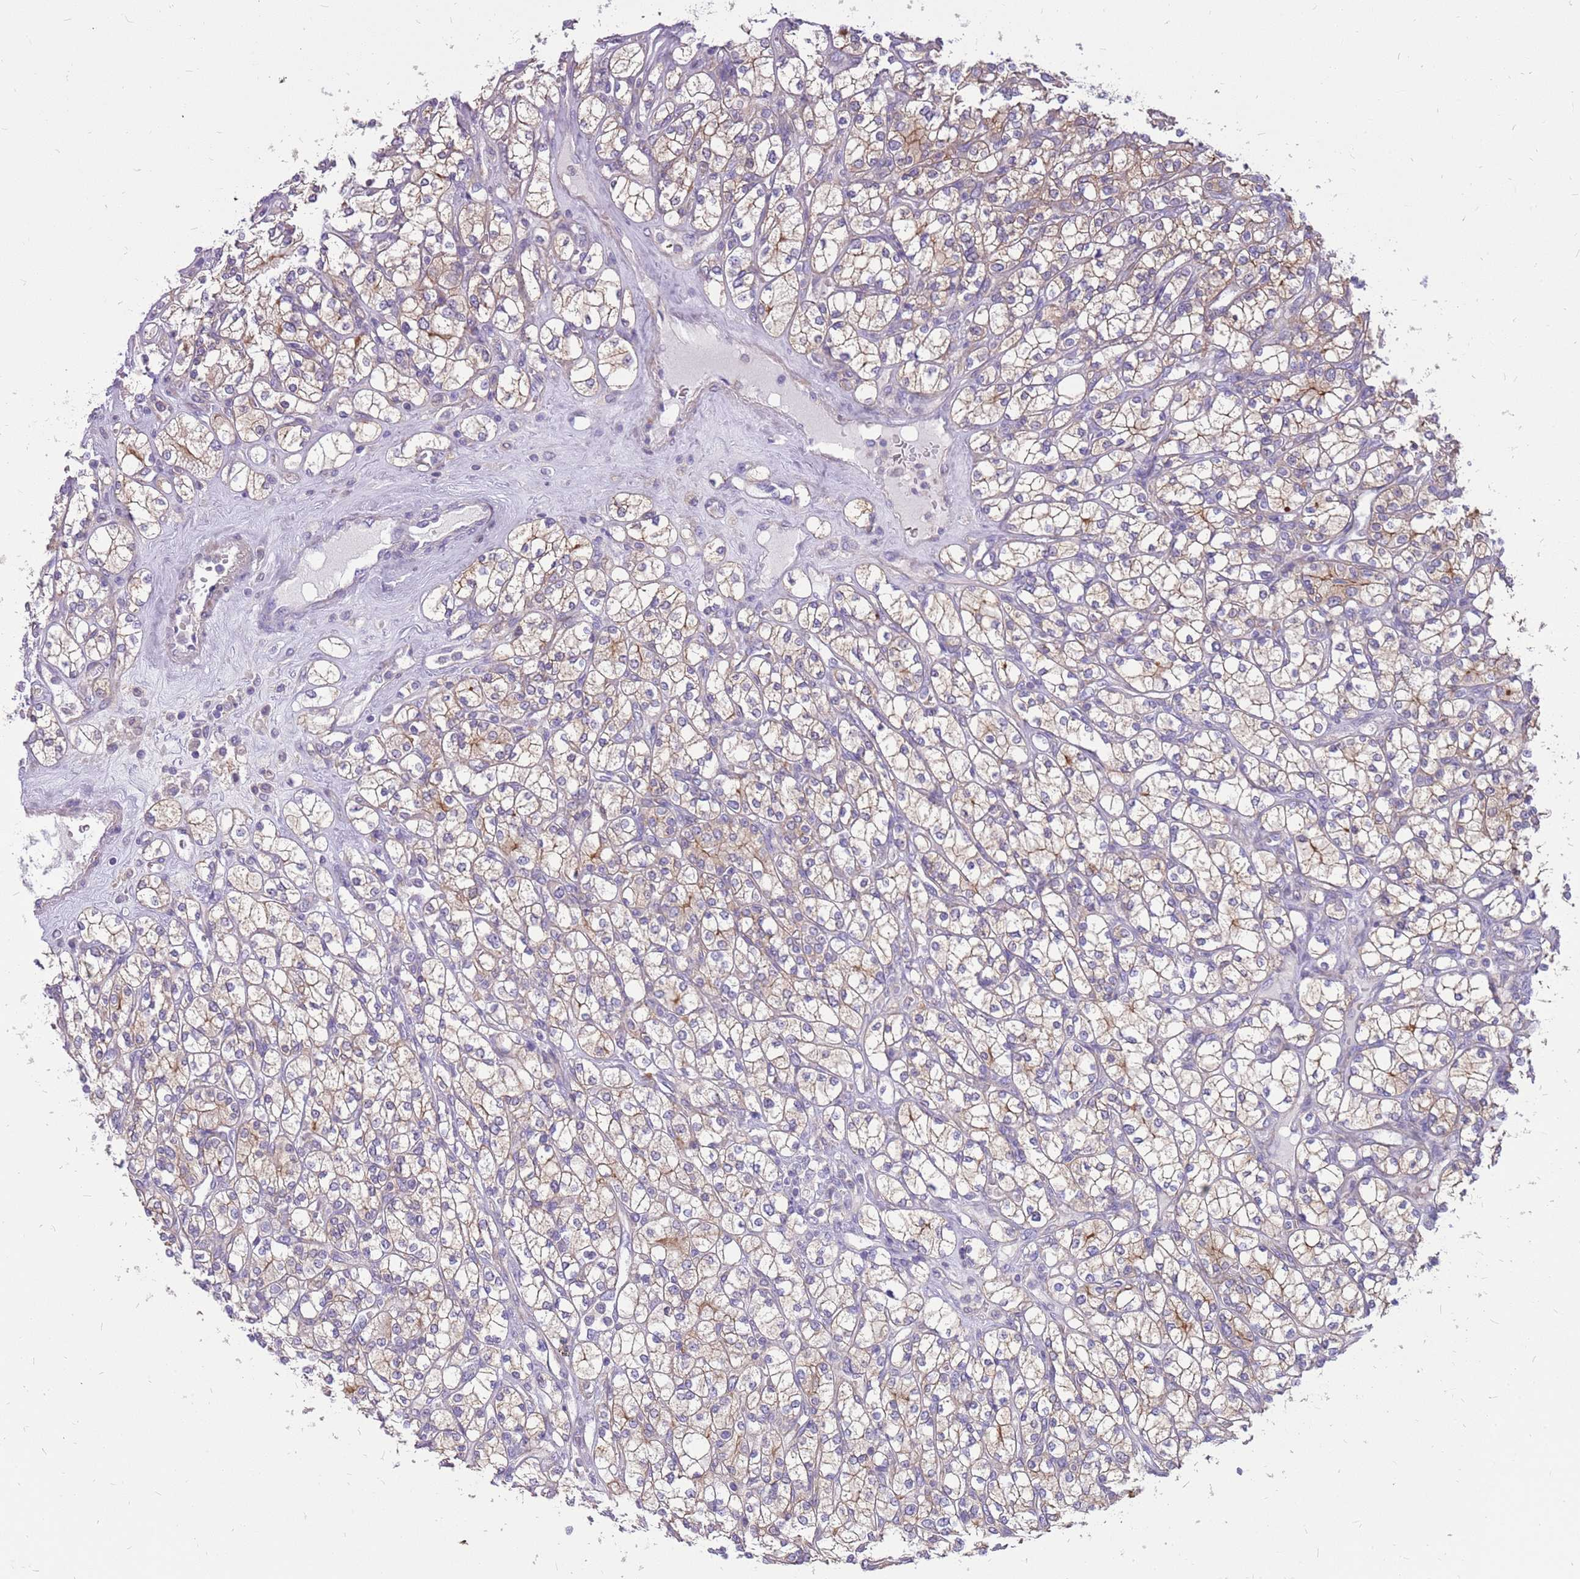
{"staining": {"intensity": "weak", "quantity": ">75%", "location": "cytoplasmic/membranous"}, "tissue": "renal cancer", "cell_type": "Tumor cells", "image_type": "cancer", "snomed": [{"axis": "morphology", "description": "Adenocarcinoma, NOS"}, {"axis": "topography", "description": "Kidney"}], "caption": "IHC micrograph of adenocarcinoma (renal) stained for a protein (brown), which exhibits low levels of weak cytoplasmic/membranous staining in approximately >75% of tumor cells.", "gene": "WDR90", "patient": {"sex": "male", "age": 77}}